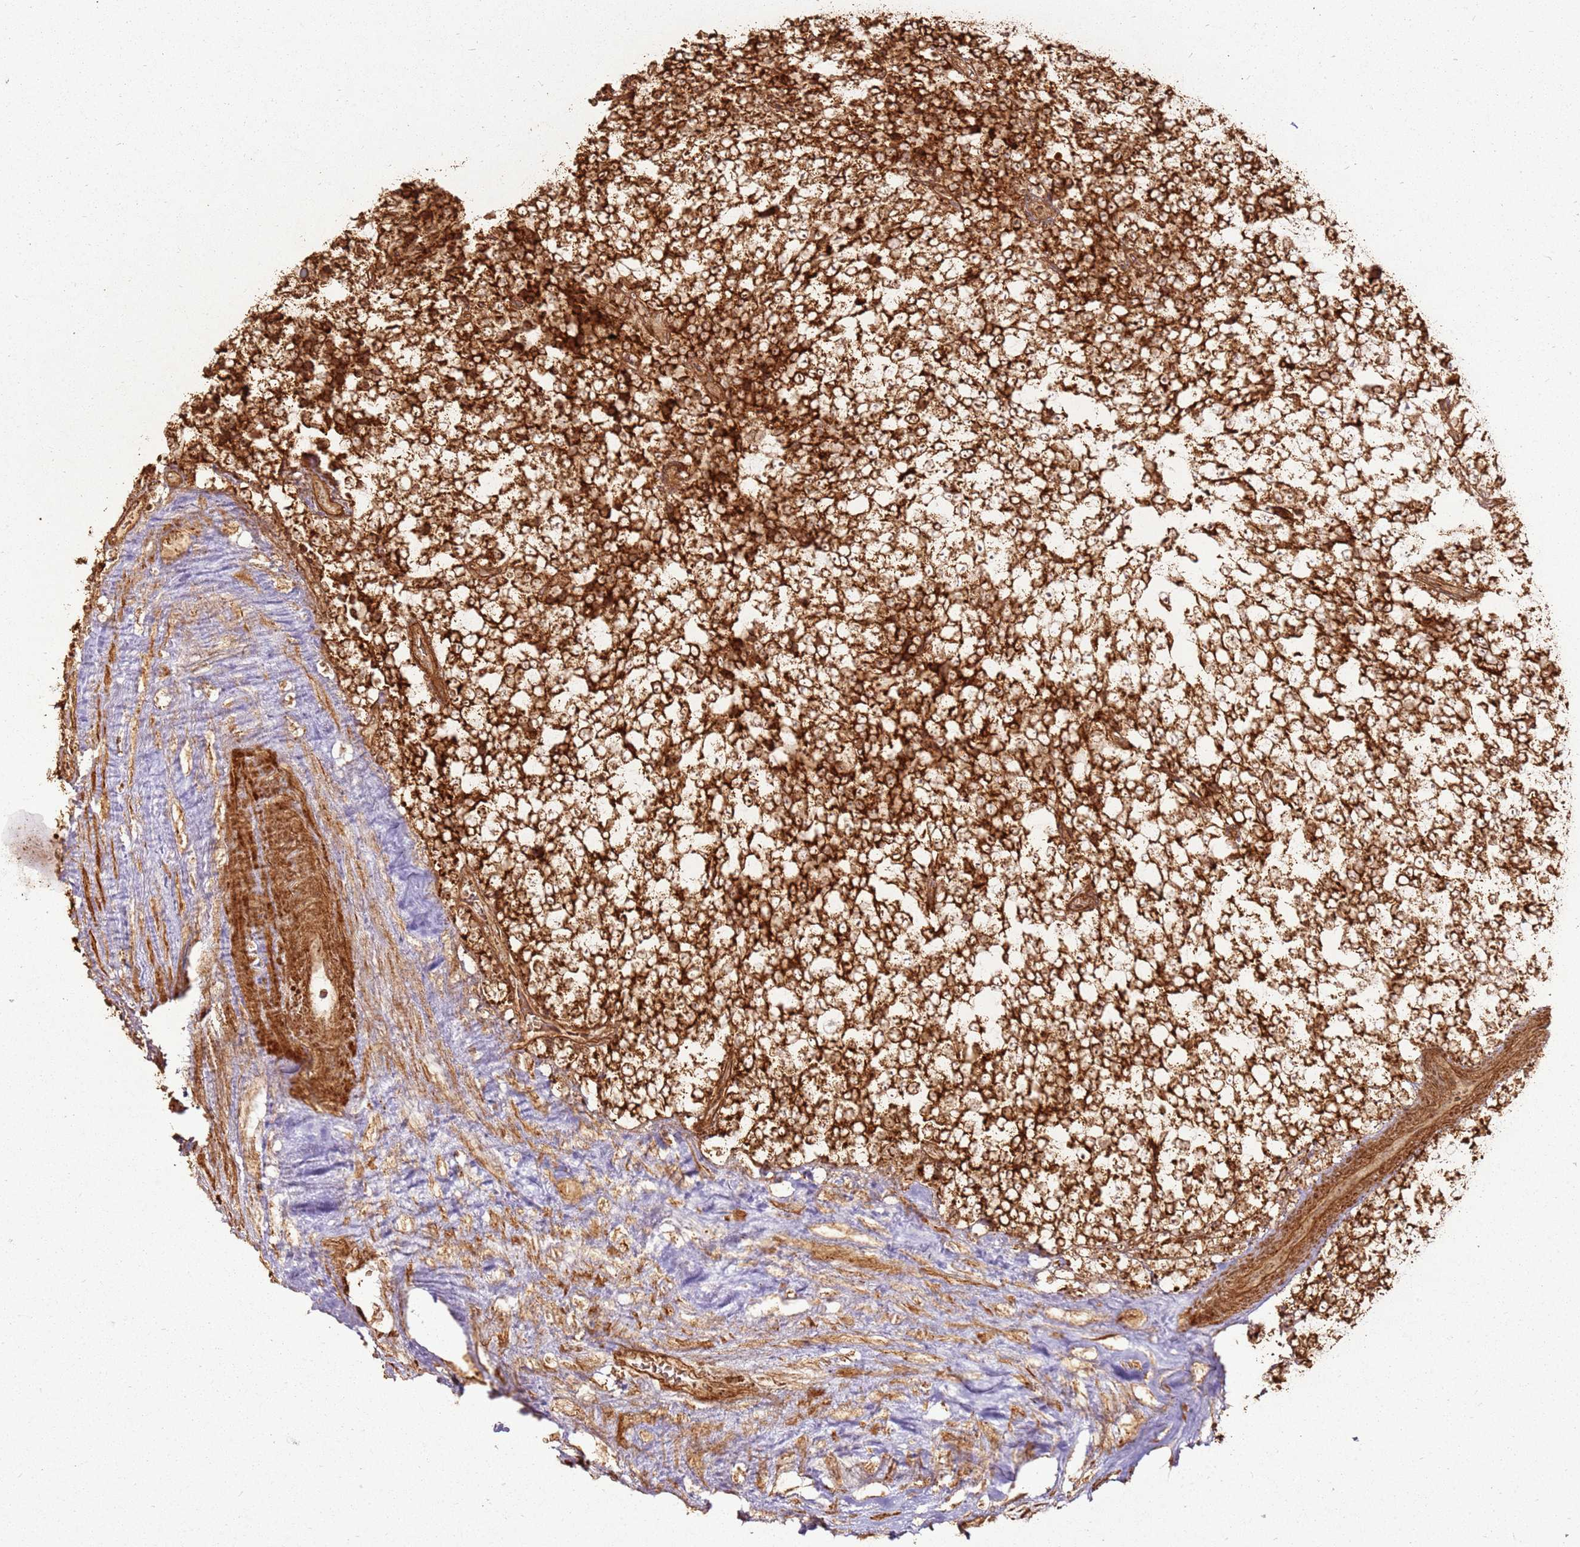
{"staining": {"intensity": "strong", "quantity": ">75%", "location": "cytoplasmic/membranous"}, "tissue": "testis cancer", "cell_type": "Tumor cells", "image_type": "cancer", "snomed": [{"axis": "morphology", "description": "Seminoma, NOS"}, {"axis": "topography", "description": "Testis"}], "caption": "Immunohistochemical staining of testis seminoma shows strong cytoplasmic/membranous protein staining in about >75% of tumor cells.", "gene": "MRPS6", "patient": {"sex": "male", "age": 71}}